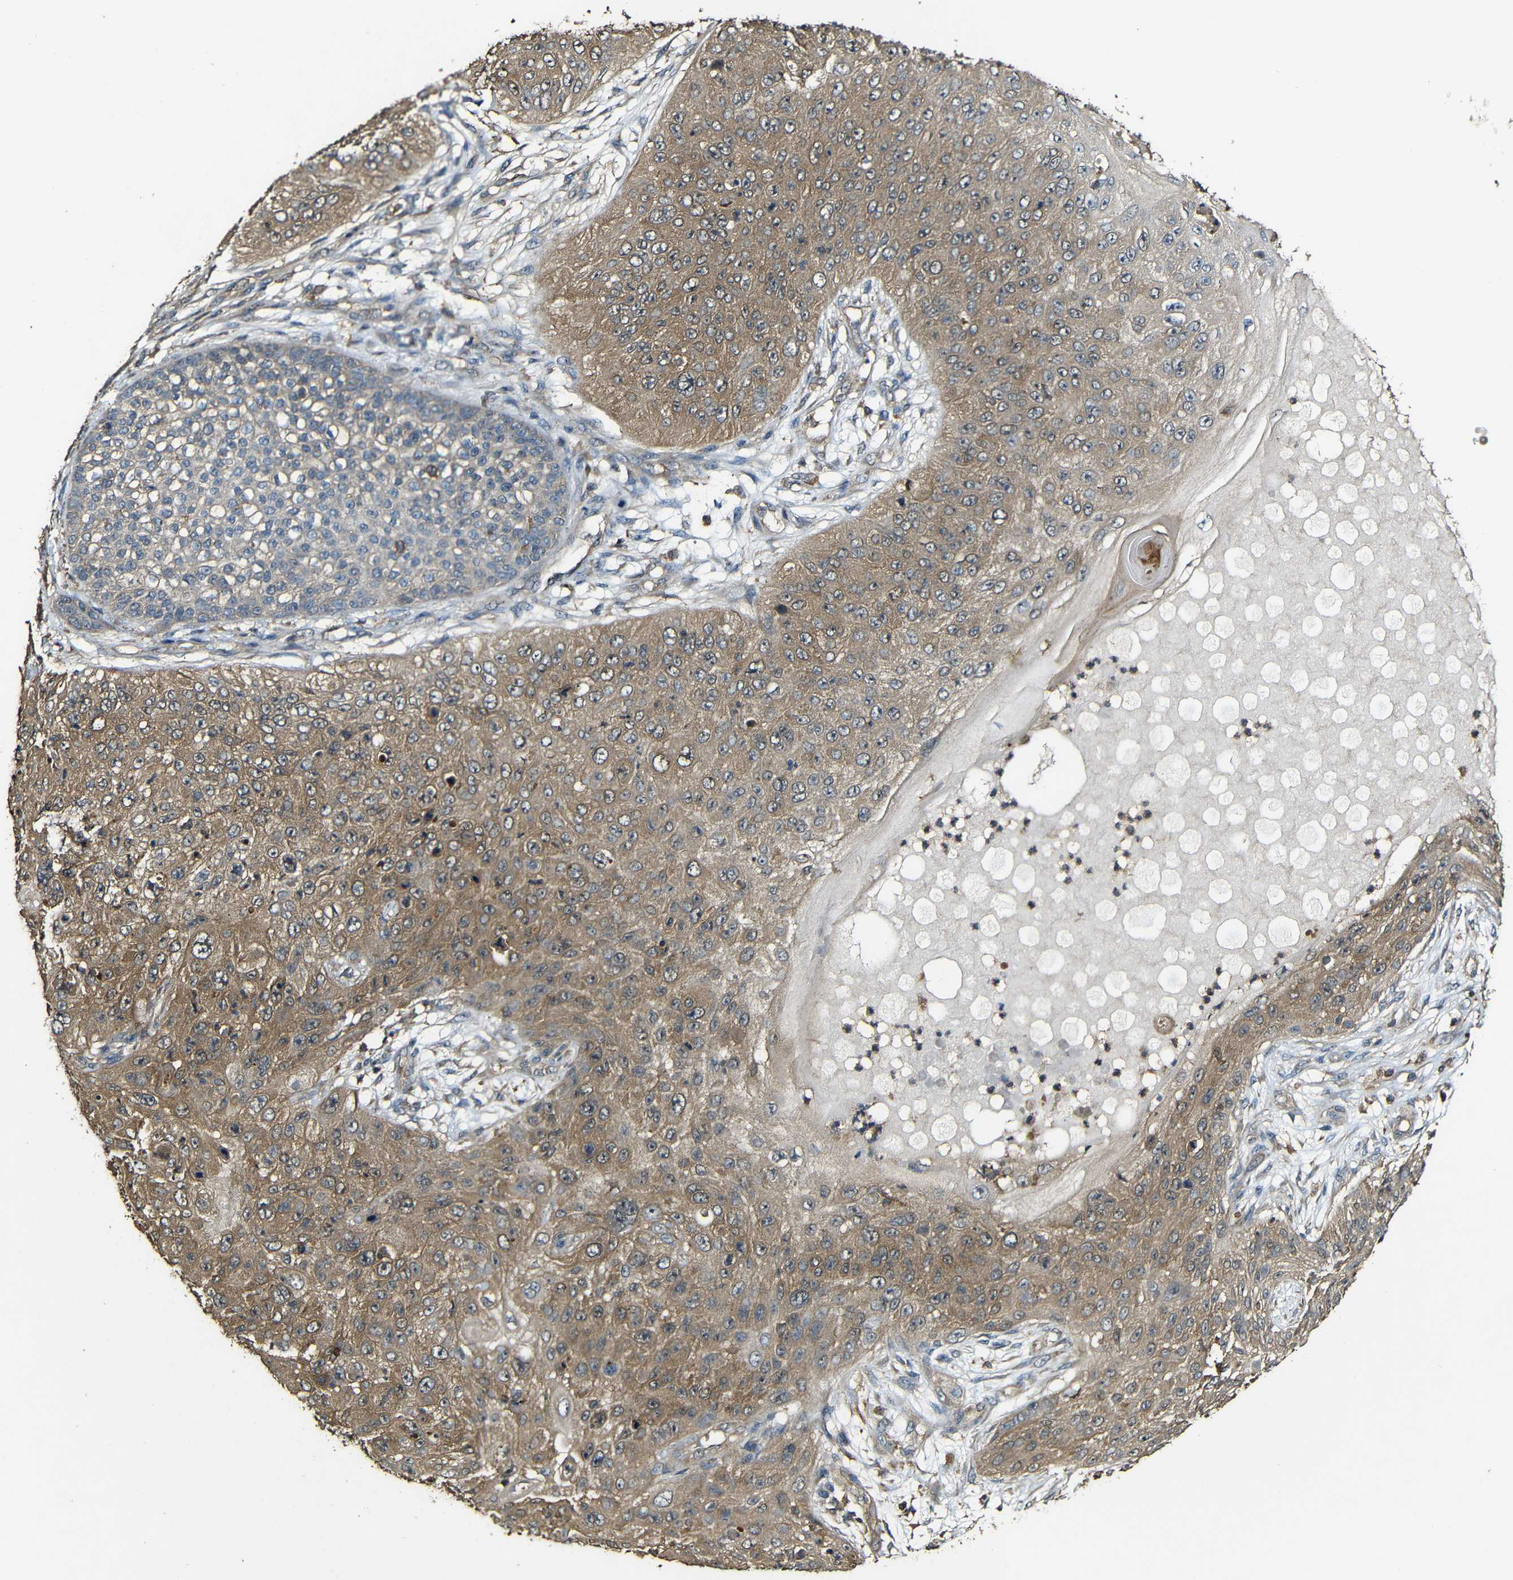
{"staining": {"intensity": "moderate", "quantity": ">75%", "location": "cytoplasmic/membranous"}, "tissue": "skin cancer", "cell_type": "Tumor cells", "image_type": "cancer", "snomed": [{"axis": "morphology", "description": "Squamous cell carcinoma, NOS"}, {"axis": "topography", "description": "Skin"}], "caption": "Immunohistochemistry of skin cancer (squamous cell carcinoma) demonstrates medium levels of moderate cytoplasmic/membranous expression in about >75% of tumor cells.", "gene": "CASP8", "patient": {"sex": "female", "age": 80}}